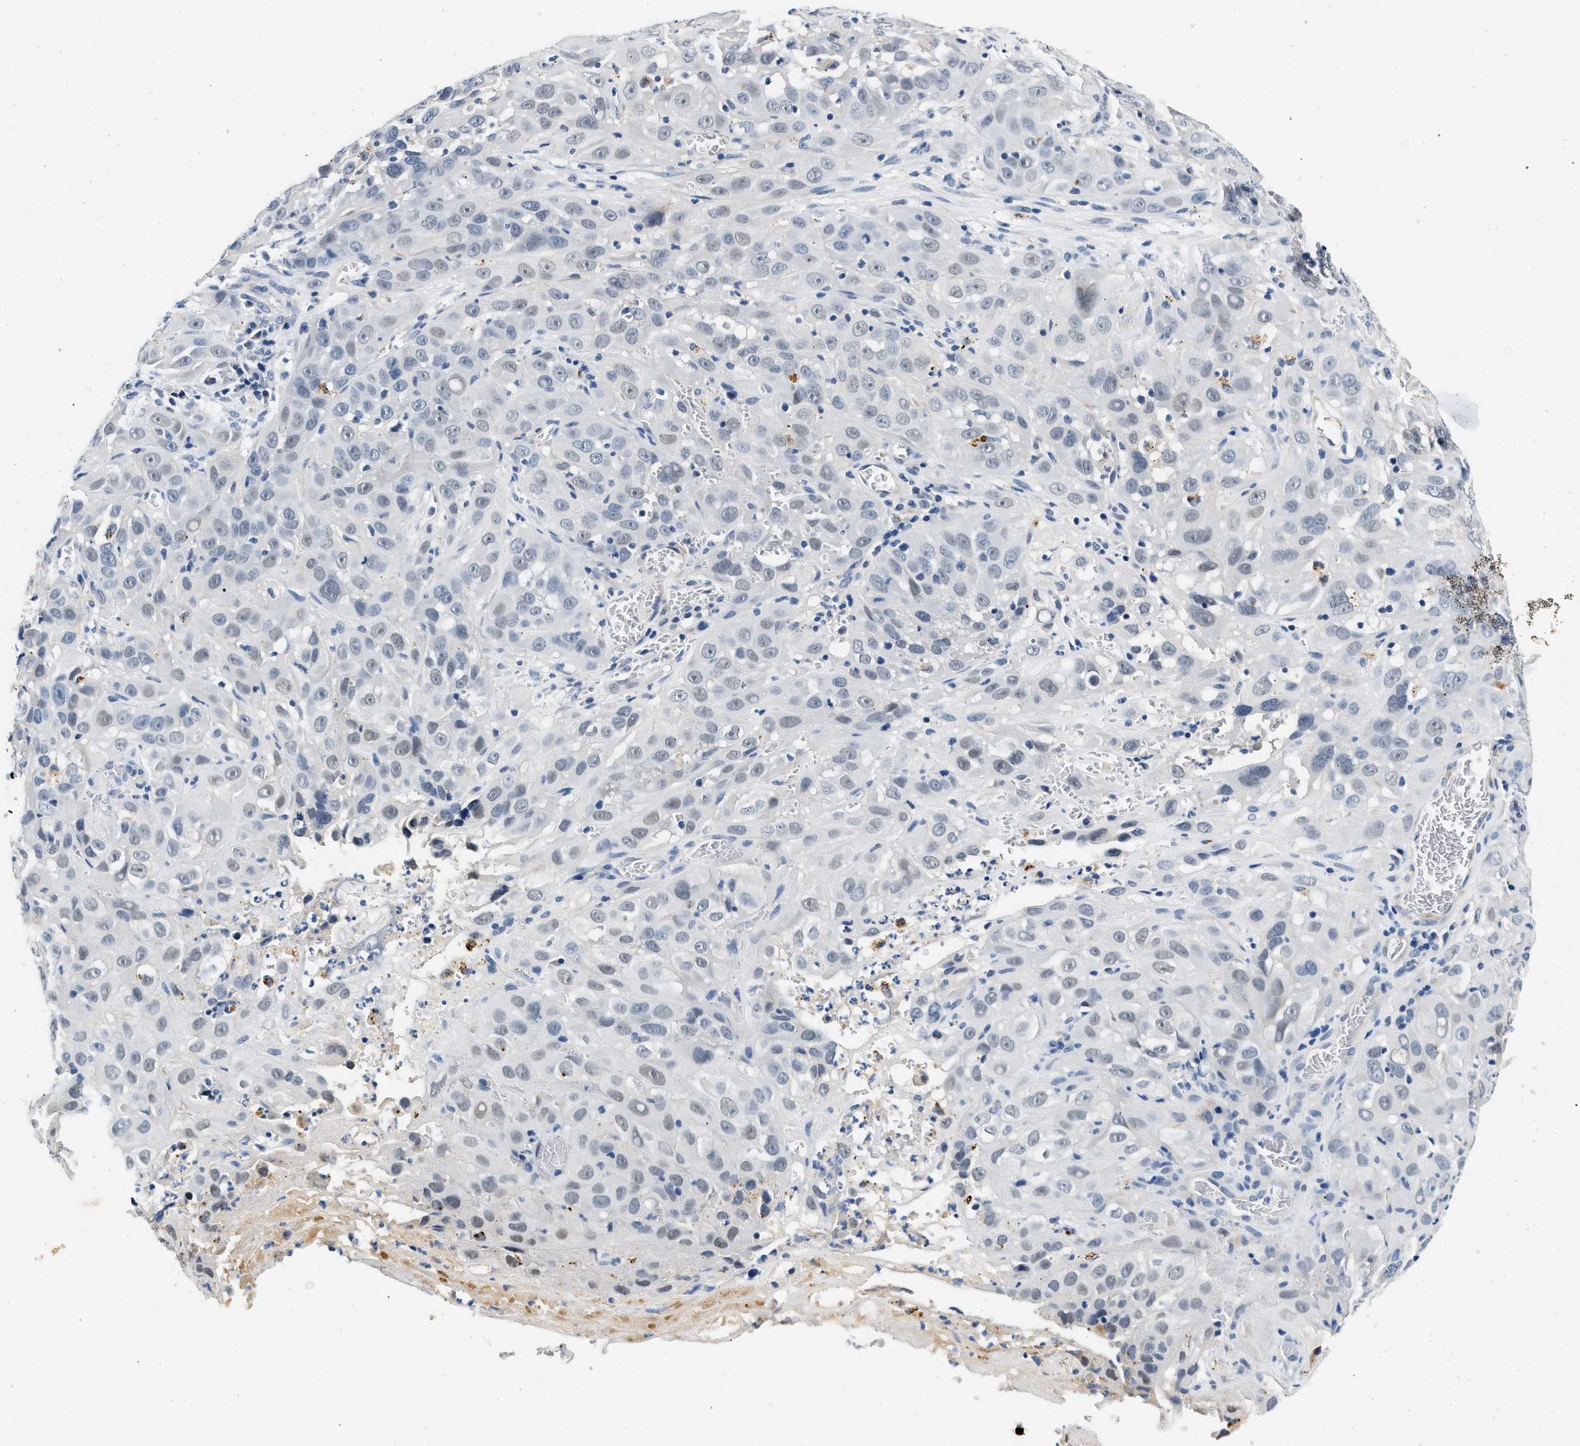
{"staining": {"intensity": "negative", "quantity": "none", "location": "none"}, "tissue": "cervical cancer", "cell_type": "Tumor cells", "image_type": "cancer", "snomed": [{"axis": "morphology", "description": "Squamous cell carcinoma, NOS"}, {"axis": "topography", "description": "Cervix"}], "caption": "The image reveals no significant positivity in tumor cells of cervical cancer.", "gene": "MED22", "patient": {"sex": "female", "age": 32}}